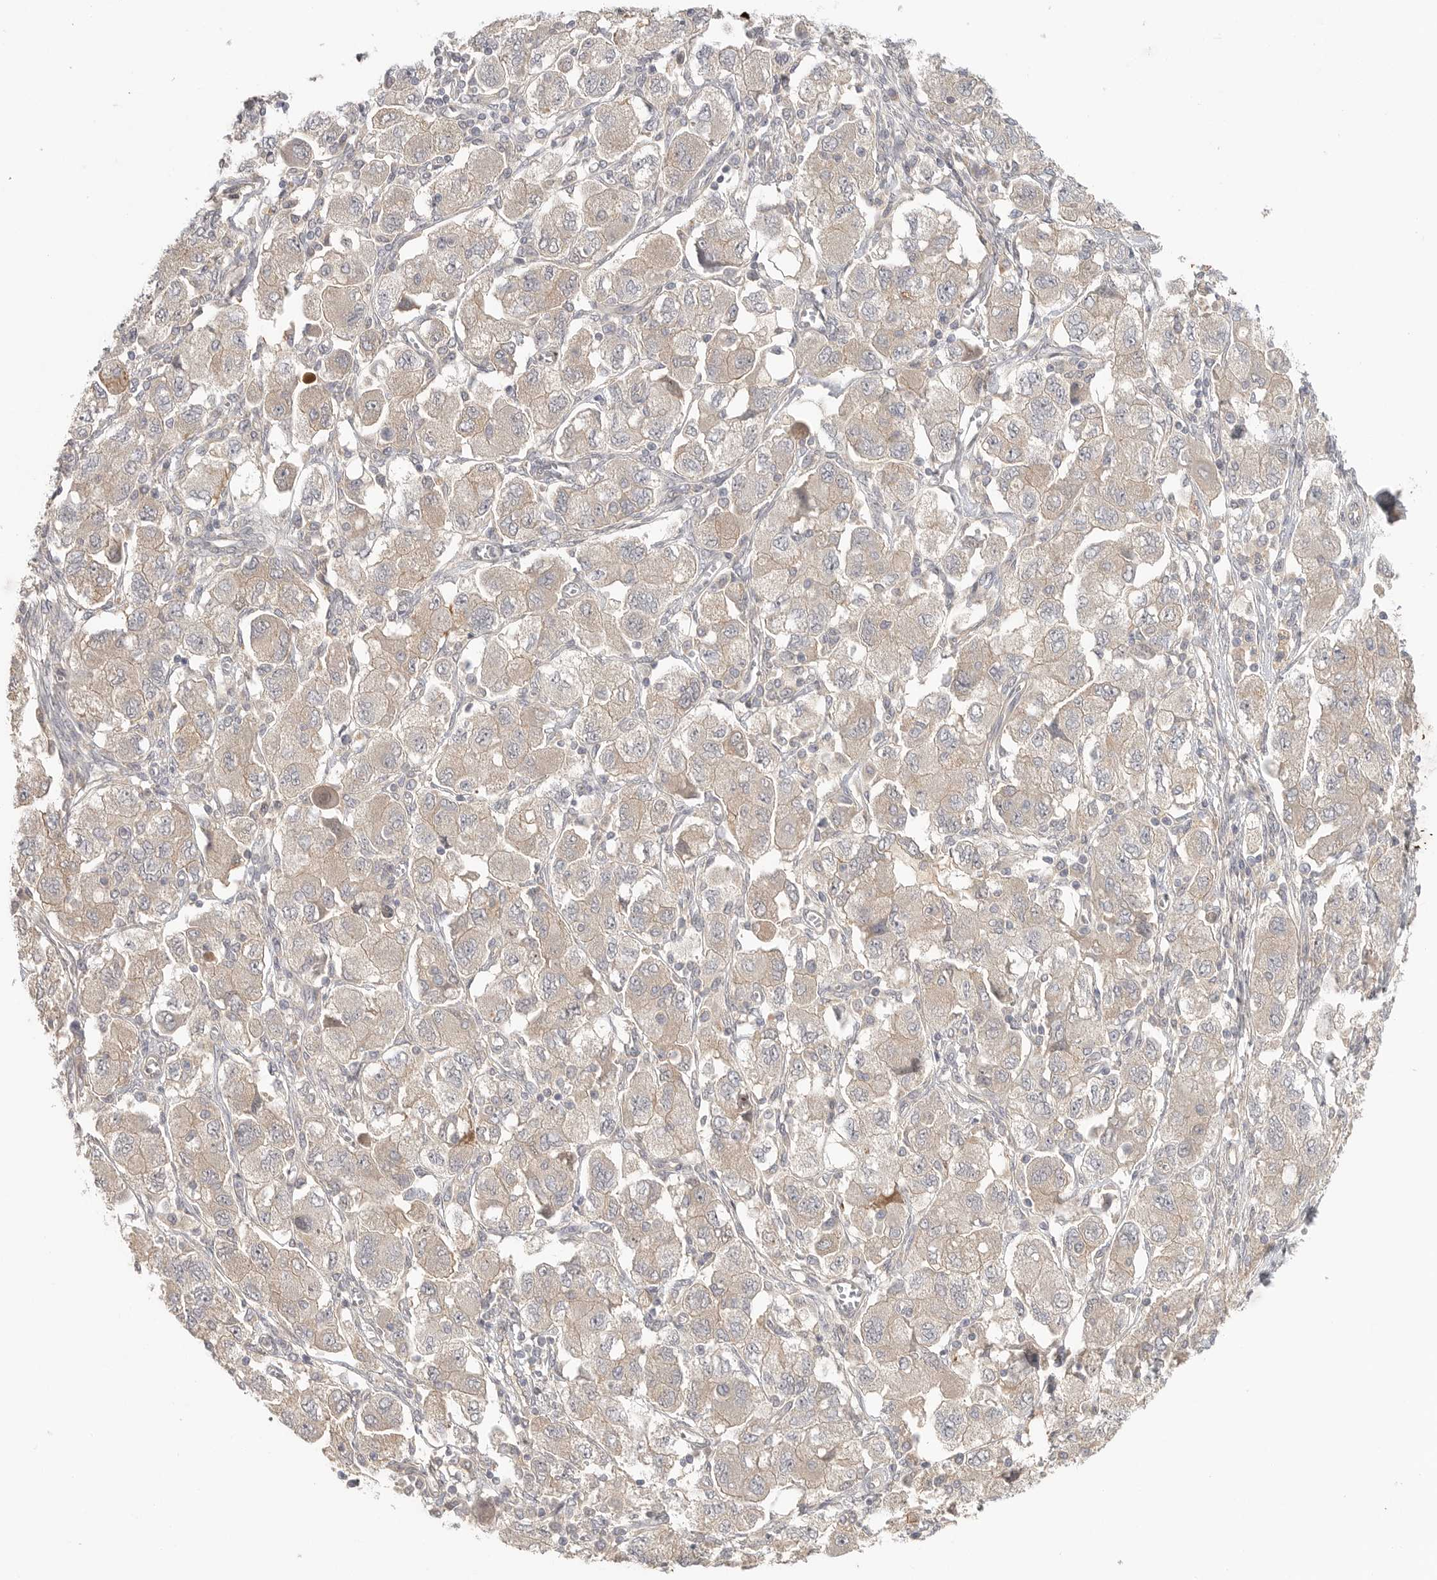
{"staining": {"intensity": "weak", "quantity": ">75%", "location": "cytoplasmic/membranous"}, "tissue": "ovarian cancer", "cell_type": "Tumor cells", "image_type": "cancer", "snomed": [{"axis": "morphology", "description": "Carcinoma, NOS"}, {"axis": "morphology", "description": "Cystadenocarcinoma, serous, NOS"}, {"axis": "topography", "description": "Ovary"}], "caption": "IHC staining of ovarian cancer, which demonstrates low levels of weak cytoplasmic/membranous staining in about >75% of tumor cells indicating weak cytoplasmic/membranous protein positivity. The staining was performed using DAB (brown) for protein detection and nuclei were counterstained in hematoxylin (blue).", "gene": "HDAC6", "patient": {"sex": "female", "age": 69}}